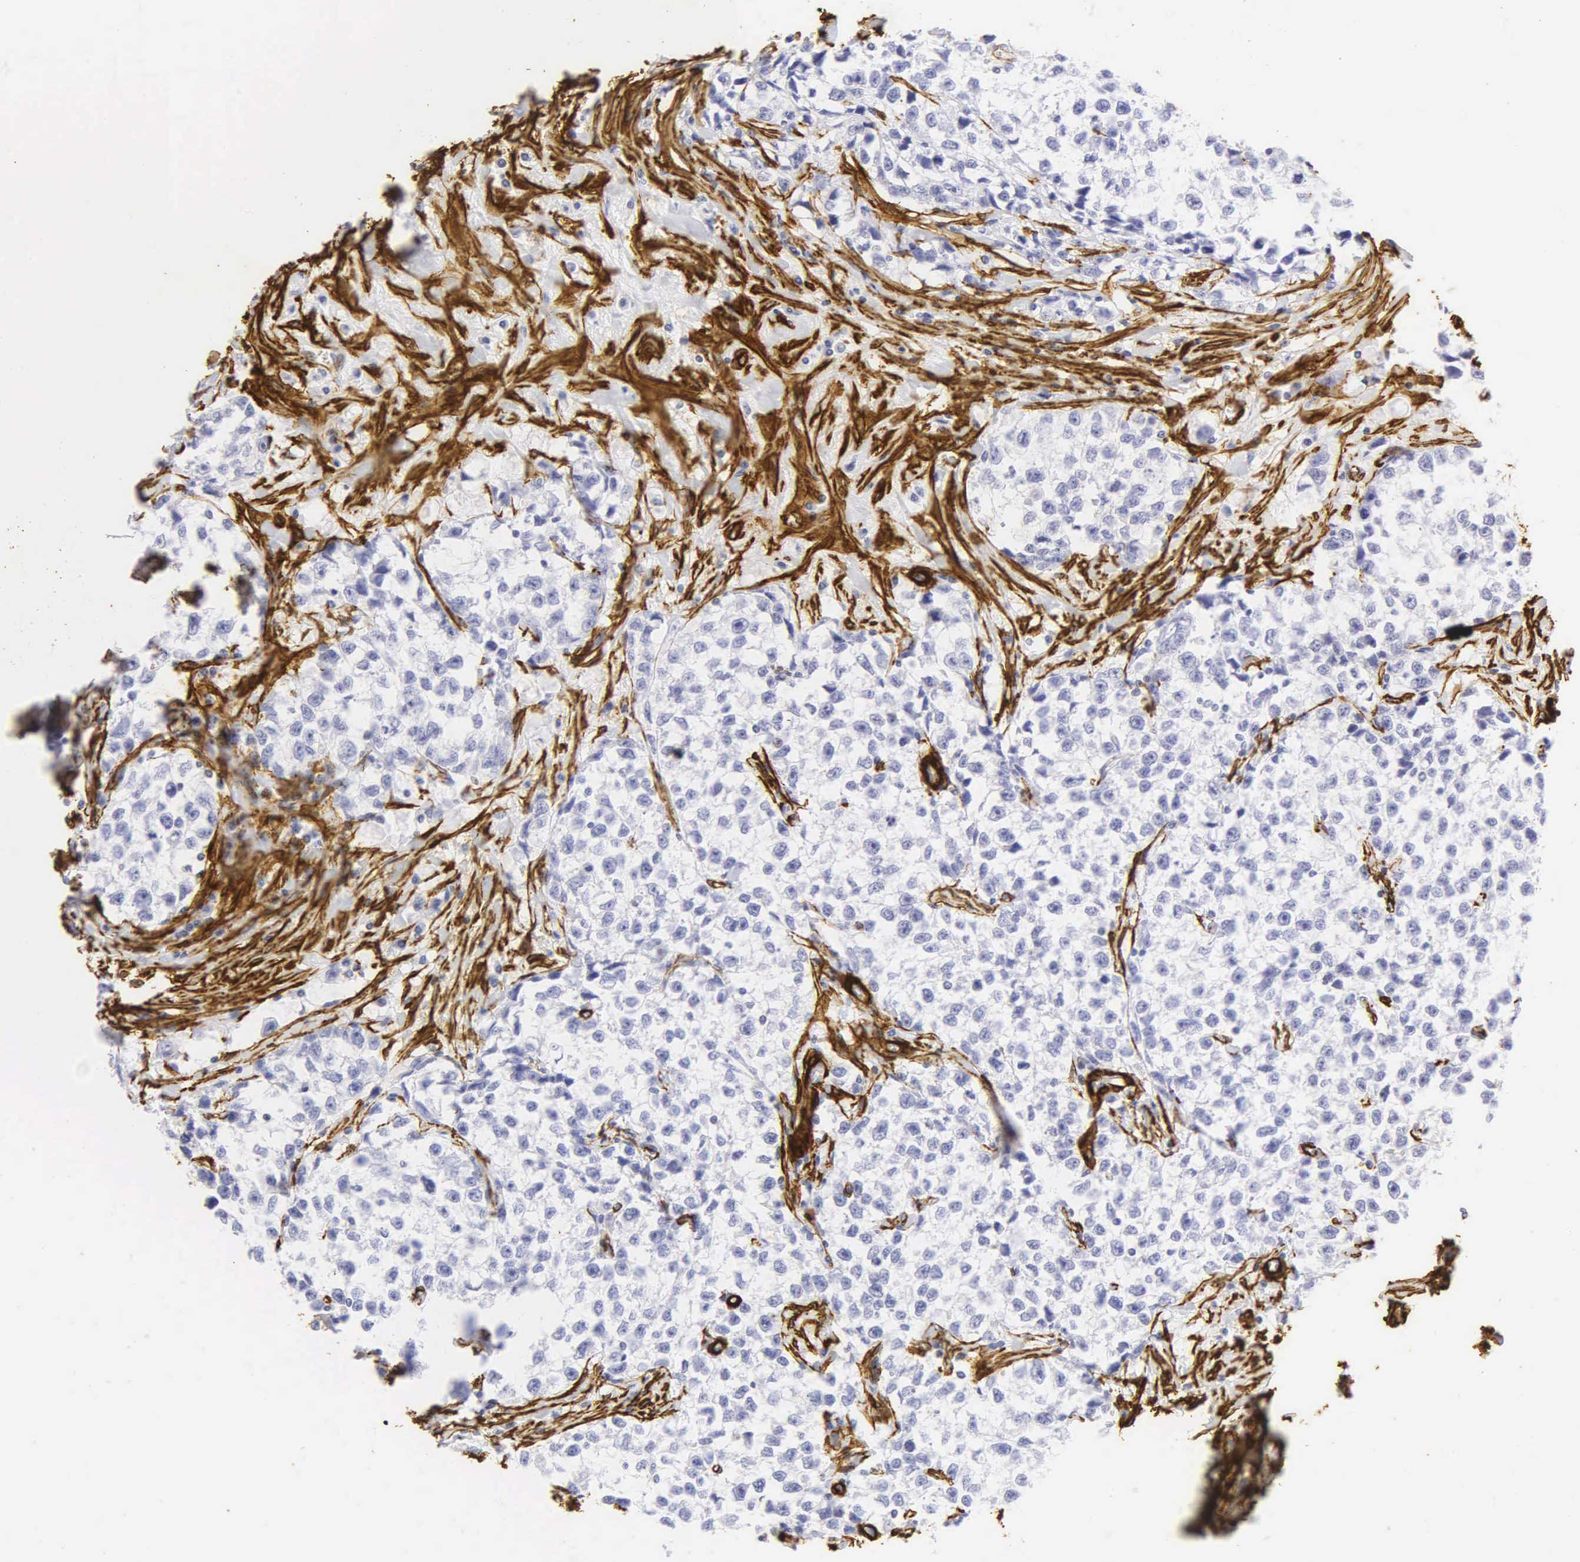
{"staining": {"intensity": "negative", "quantity": "none", "location": "none"}, "tissue": "testis cancer", "cell_type": "Tumor cells", "image_type": "cancer", "snomed": [{"axis": "morphology", "description": "Seminoma, NOS"}, {"axis": "morphology", "description": "Carcinoma, Embryonal, NOS"}, {"axis": "topography", "description": "Testis"}], "caption": "This micrograph is of testis cancer stained with IHC to label a protein in brown with the nuclei are counter-stained blue. There is no expression in tumor cells. (Immunohistochemistry, brightfield microscopy, high magnification).", "gene": "ACTA2", "patient": {"sex": "male", "age": 30}}